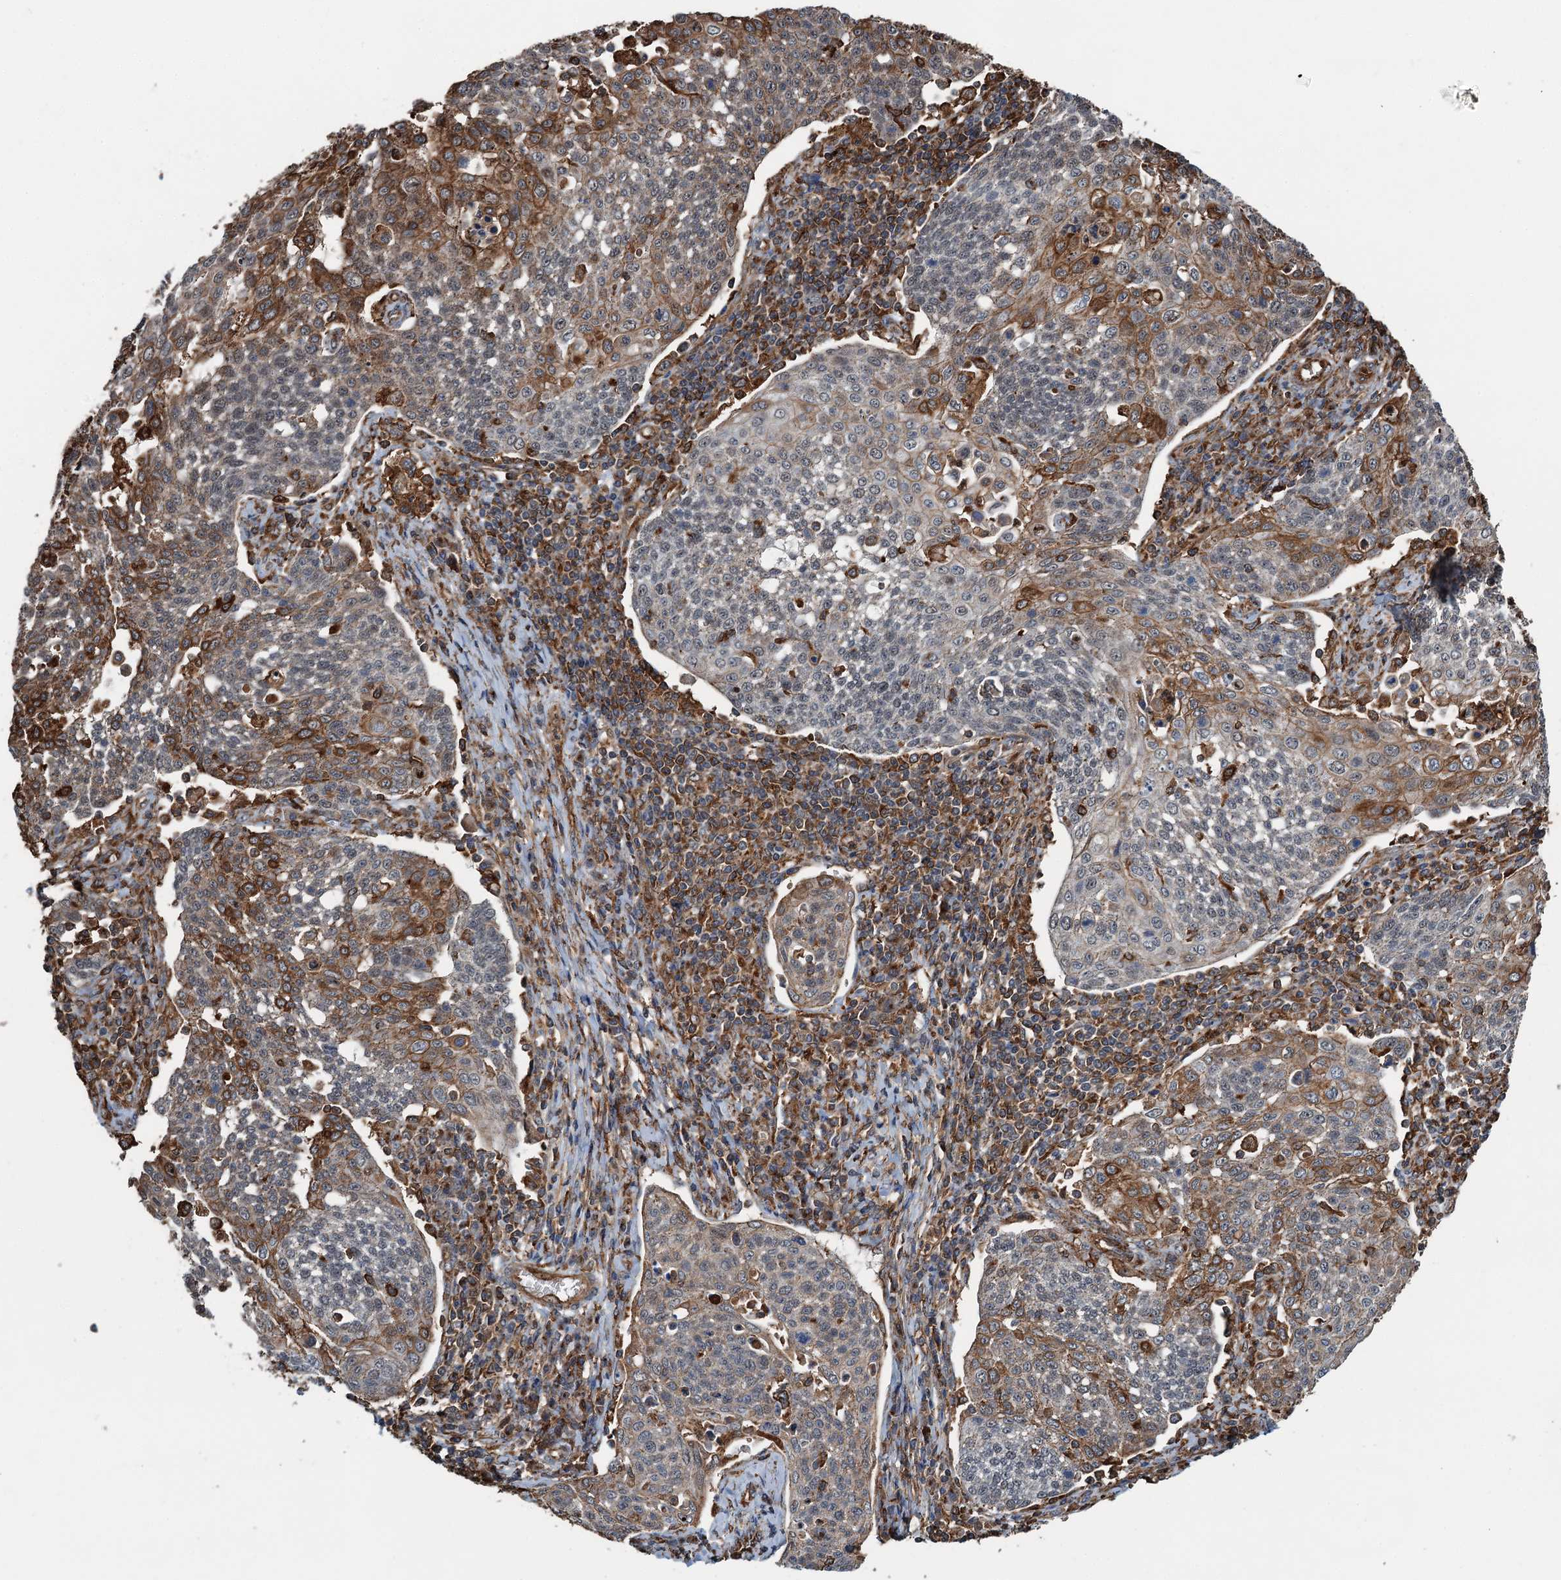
{"staining": {"intensity": "moderate", "quantity": "25%-75%", "location": "cytoplasmic/membranous"}, "tissue": "cervical cancer", "cell_type": "Tumor cells", "image_type": "cancer", "snomed": [{"axis": "morphology", "description": "Squamous cell carcinoma, NOS"}, {"axis": "topography", "description": "Cervix"}], "caption": "Moderate cytoplasmic/membranous staining is identified in about 25%-75% of tumor cells in squamous cell carcinoma (cervical).", "gene": "WHAMM", "patient": {"sex": "female", "age": 34}}